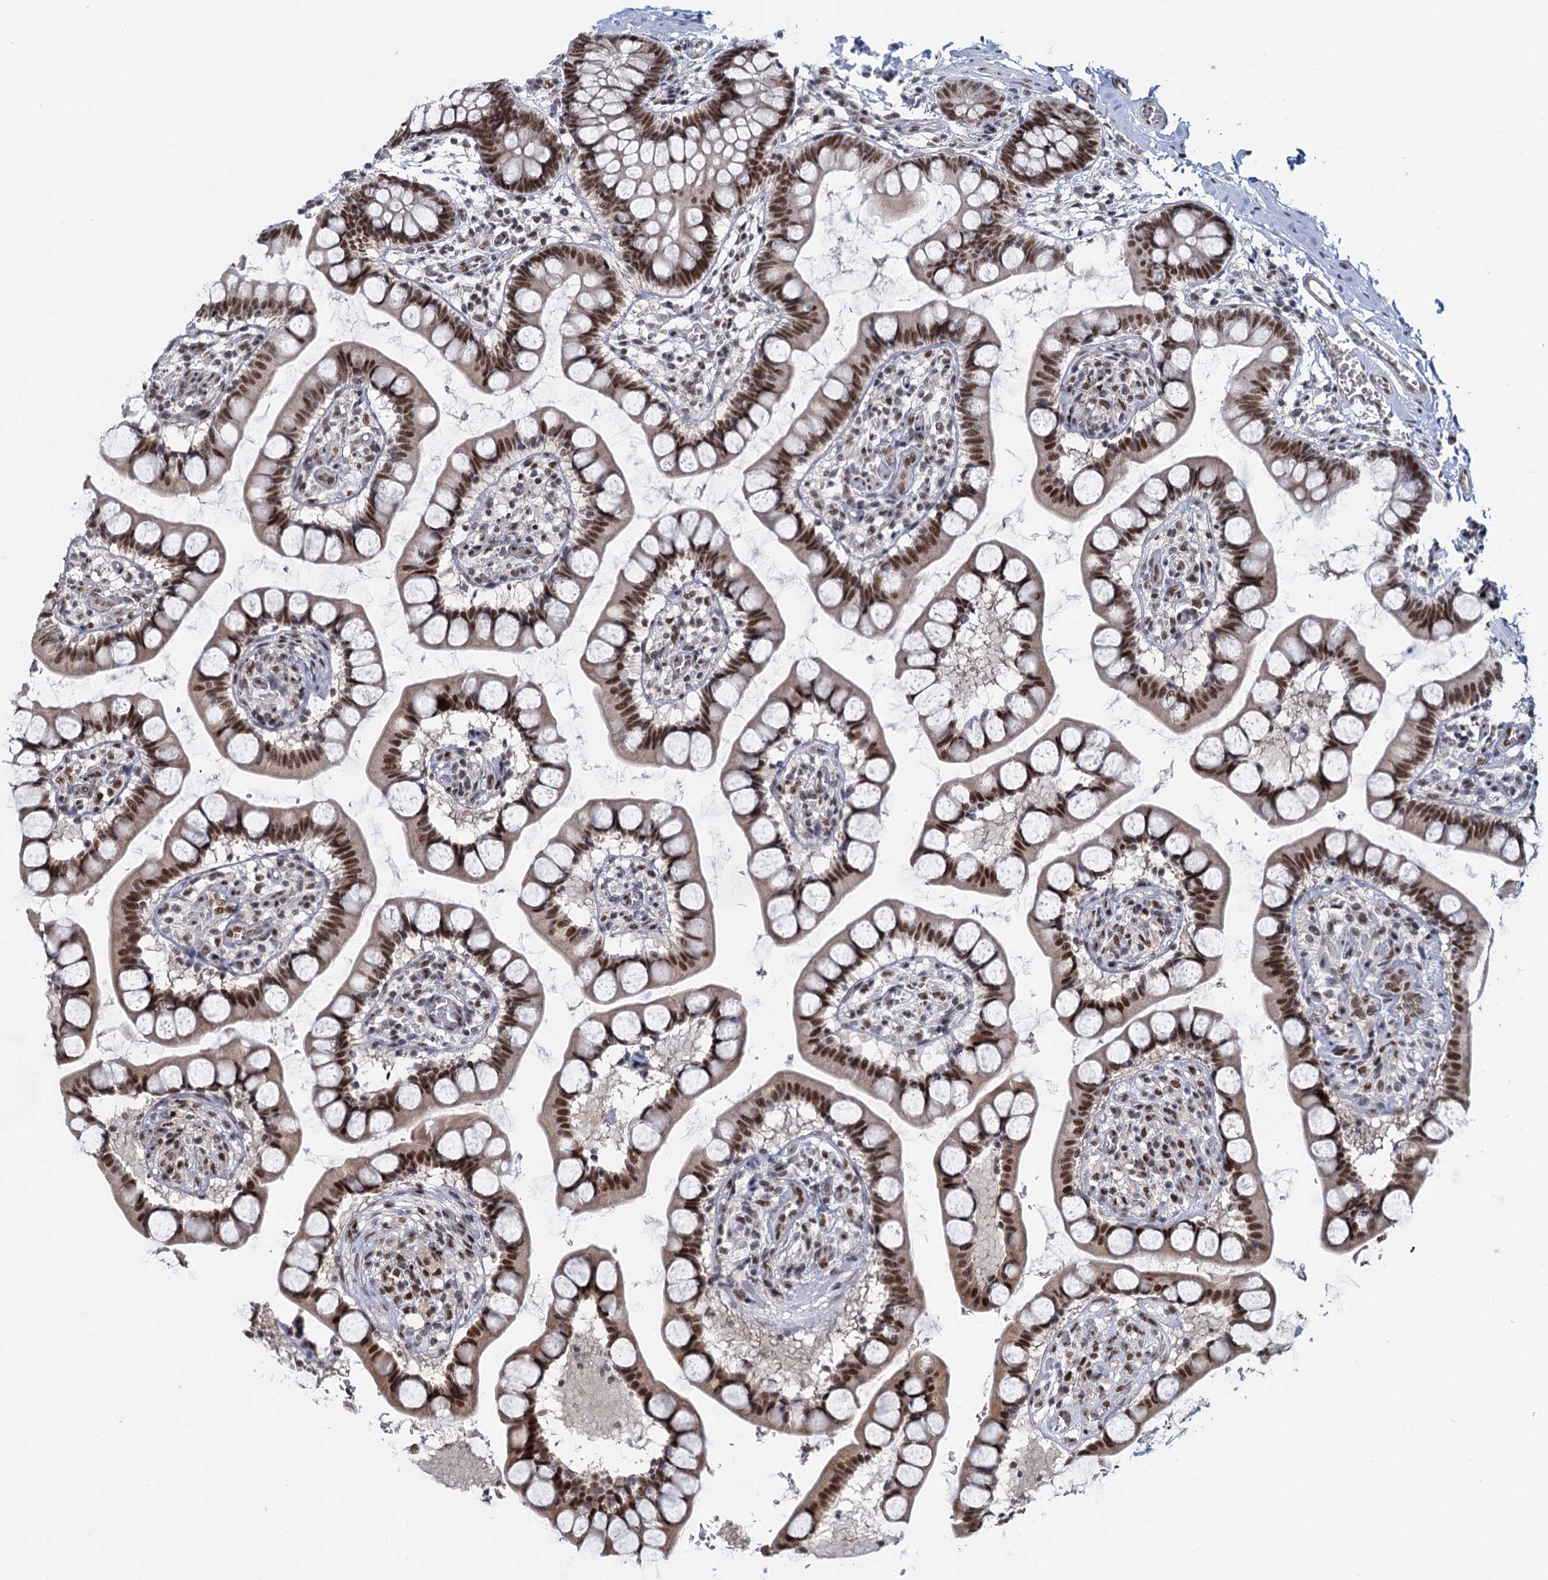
{"staining": {"intensity": "strong", "quantity": ">75%", "location": "nuclear"}, "tissue": "small intestine", "cell_type": "Glandular cells", "image_type": "normal", "snomed": [{"axis": "morphology", "description": "Normal tissue, NOS"}, {"axis": "topography", "description": "Small intestine"}], "caption": "Human small intestine stained for a protein (brown) displays strong nuclear positive staining in about >75% of glandular cells.", "gene": "WBP4", "patient": {"sex": "male", "age": 52}}